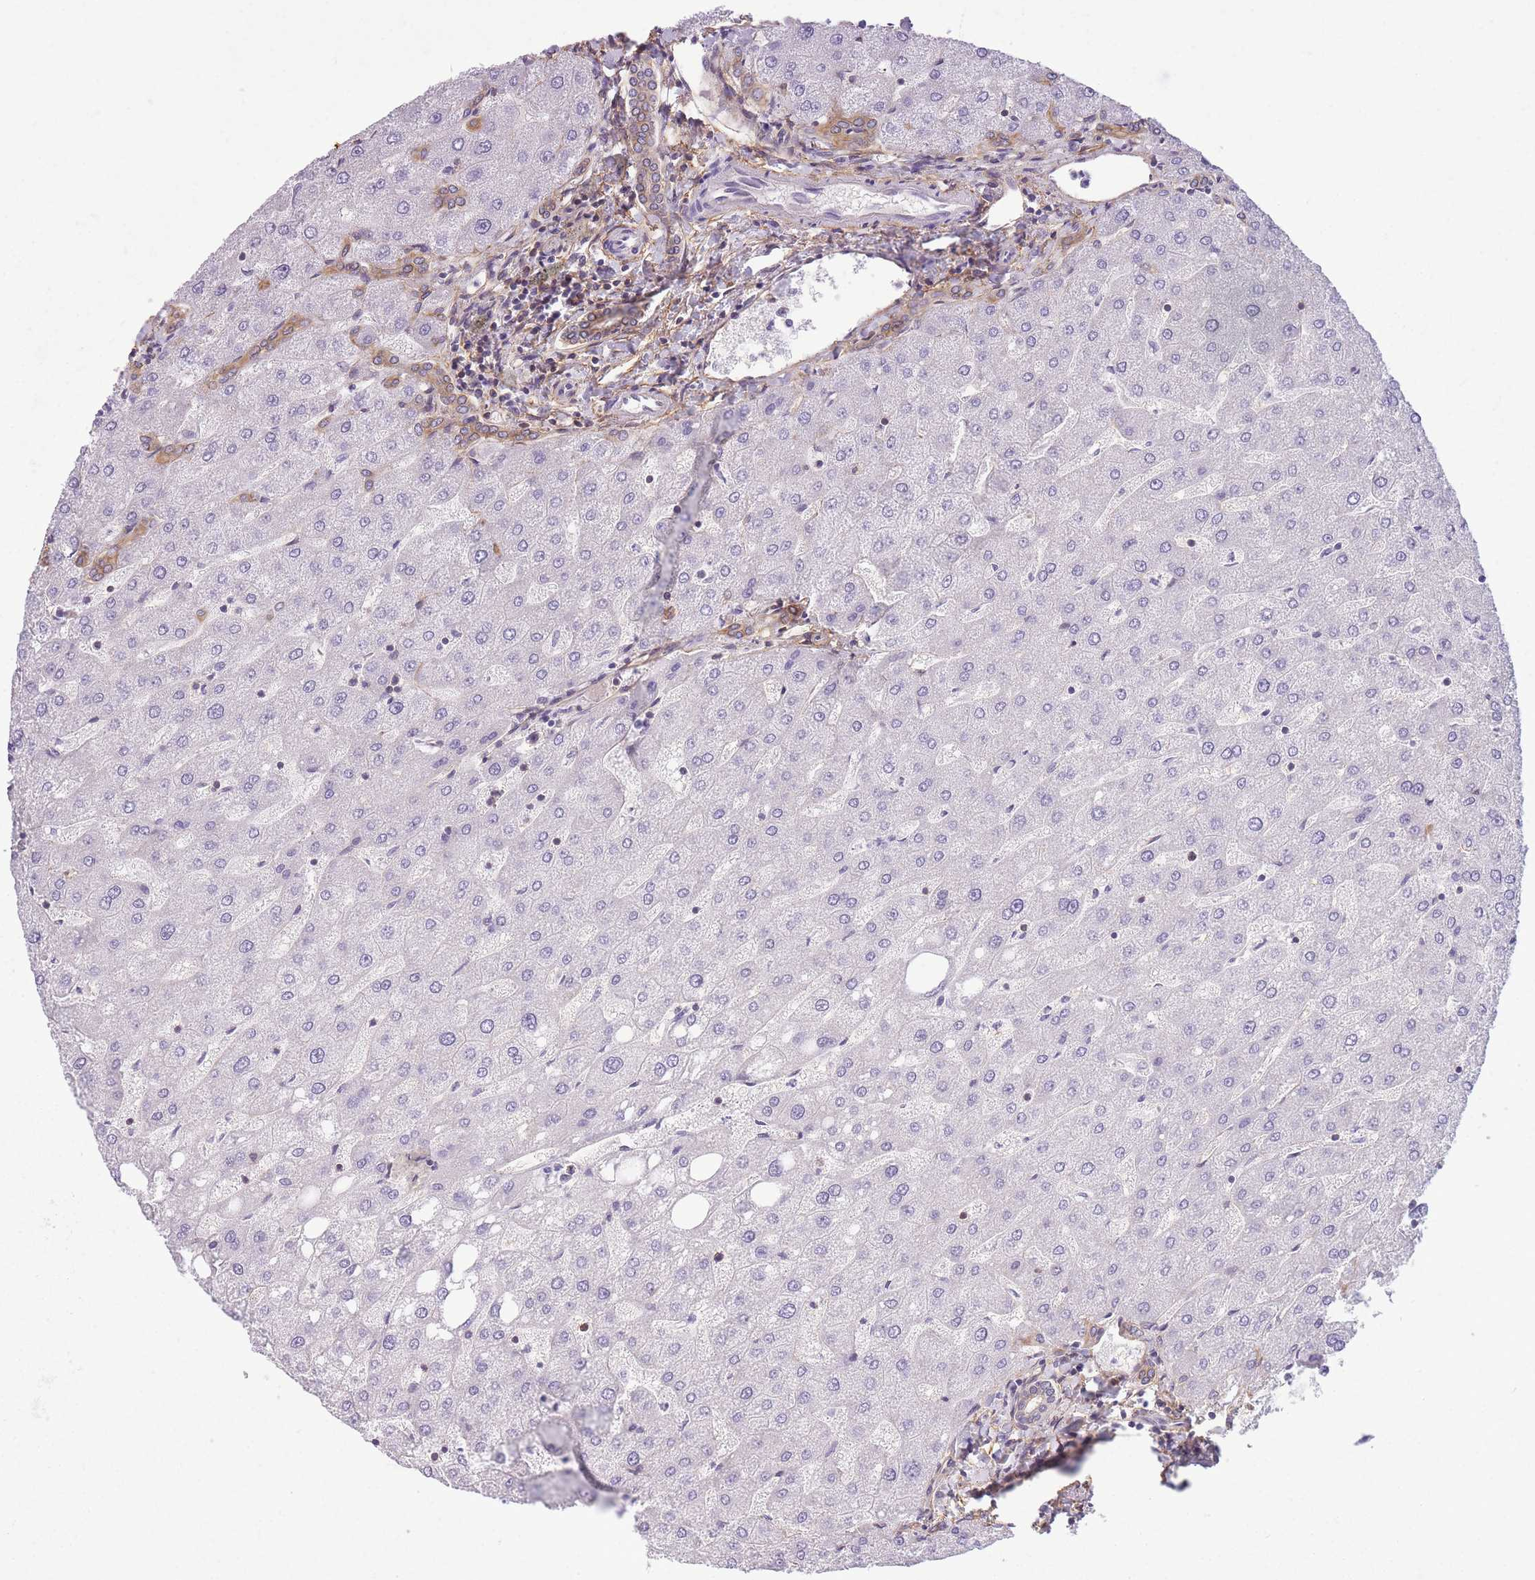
{"staining": {"intensity": "moderate", "quantity": ">75%", "location": "cytoplasmic/membranous"}, "tissue": "liver", "cell_type": "Cholangiocytes", "image_type": "normal", "snomed": [{"axis": "morphology", "description": "Normal tissue, NOS"}, {"axis": "topography", "description": "Liver"}], "caption": "Protein expression analysis of benign human liver reveals moderate cytoplasmic/membranous expression in about >75% of cholangiocytes.", "gene": "ADD1", "patient": {"sex": "male", "age": 67}}